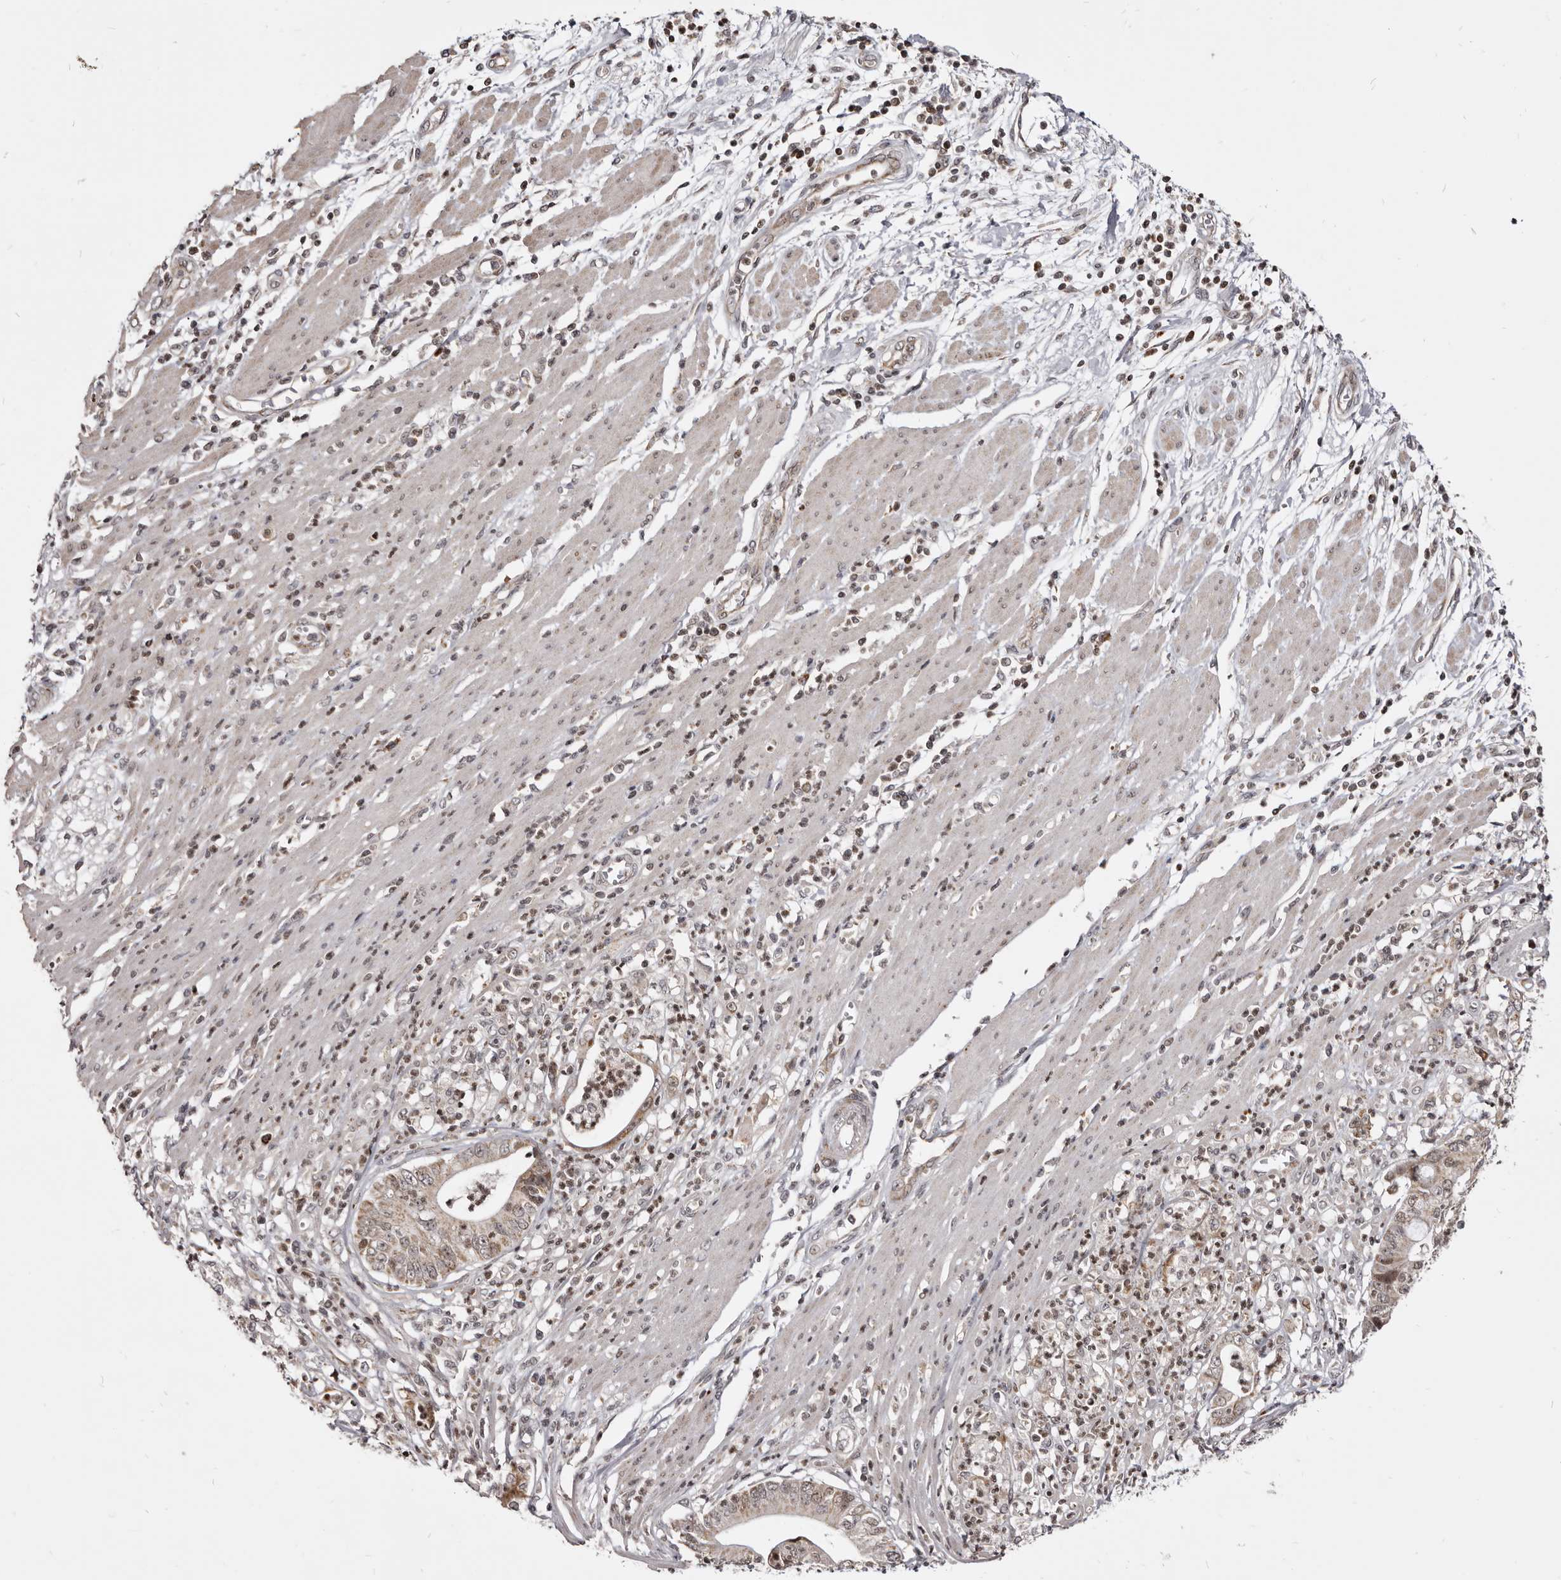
{"staining": {"intensity": "weak", "quantity": "<25%", "location": "cytoplasmic/membranous"}, "tissue": "pancreatic cancer", "cell_type": "Tumor cells", "image_type": "cancer", "snomed": [{"axis": "morphology", "description": "Adenocarcinoma, NOS"}, {"axis": "topography", "description": "Pancreas"}], "caption": "Protein analysis of adenocarcinoma (pancreatic) reveals no significant staining in tumor cells.", "gene": "THUMPD1", "patient": {"sex": "male", "age": 69}}